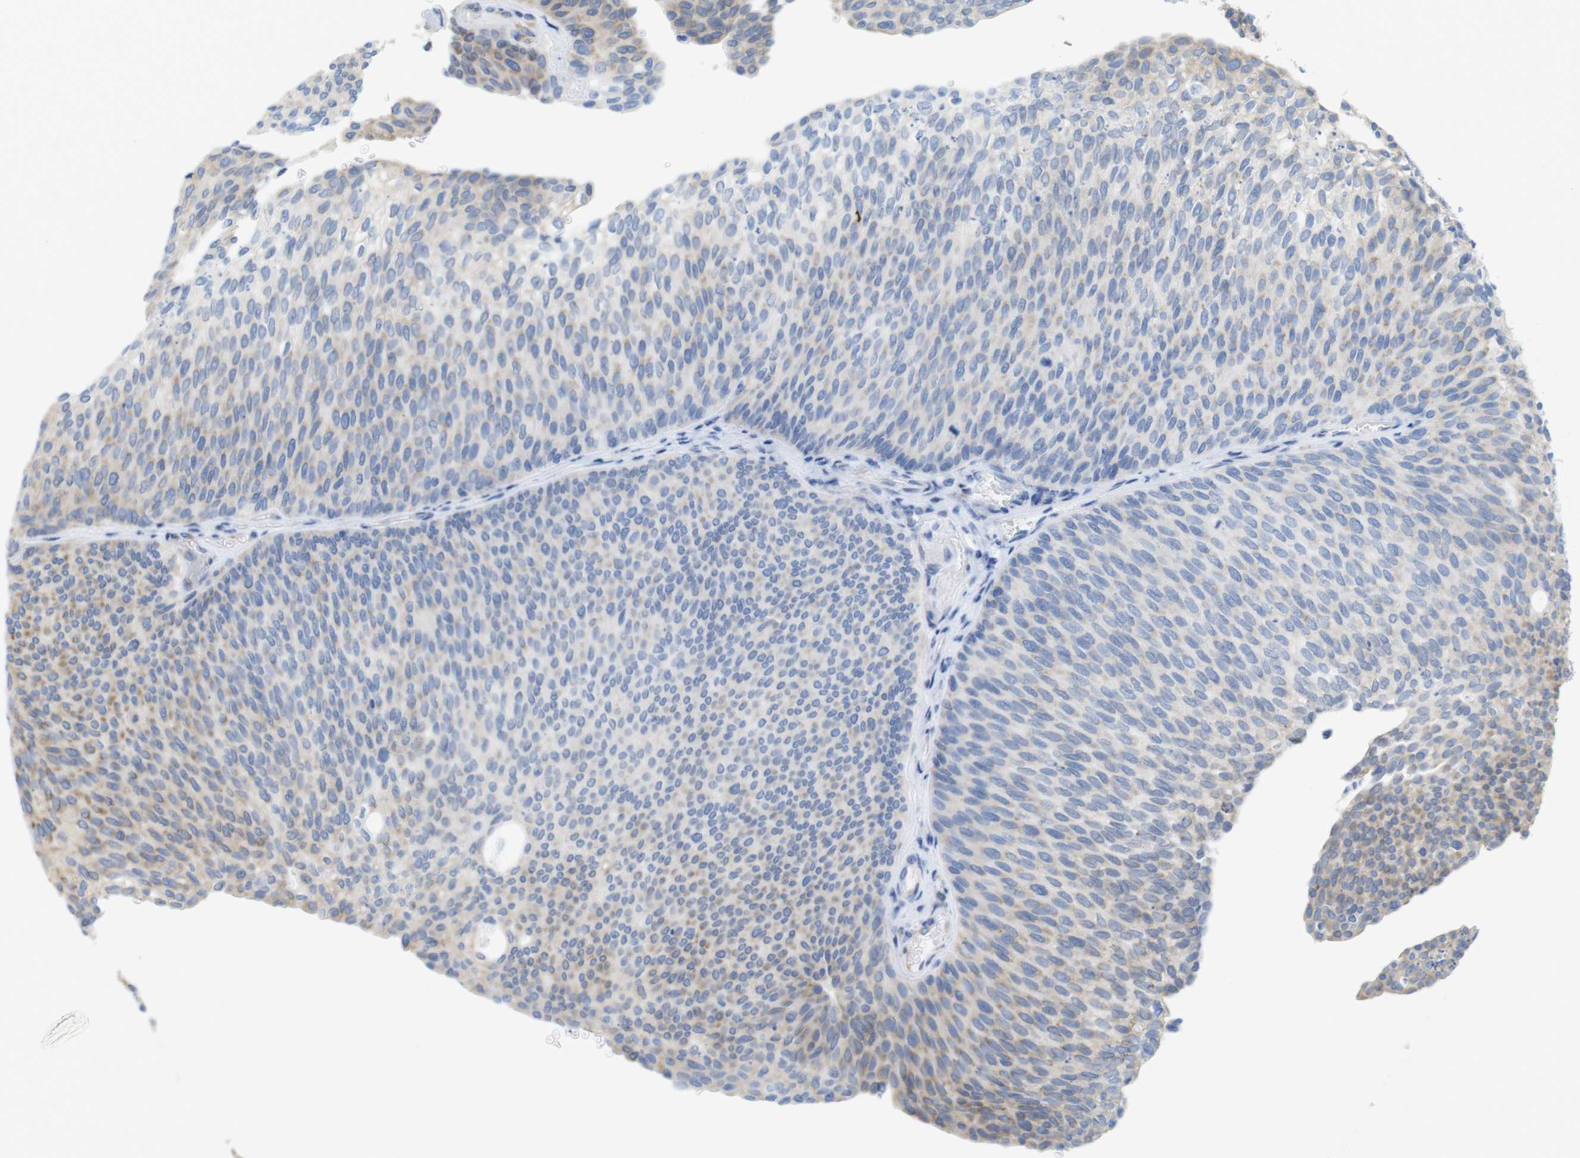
{"staining": {"intensity": "moderate", "quantity": "25%-75%", "location": "cytoplasmic/membranous"}, "tissue": "urothelial cancer", "cell_type": "Tumor cells", "image_type": "cancer", "snomed": [{"axis": "morphology", "description": "Urothelial carcinoma, Low grade"}, {"axis": "topography", "description": "Urinary bladder"}], "caption": "About 25%-75% of tumor cells in urothelial carcinoma (low-grade) display moderate cytoplasmic/membranous protein staining as visualized by brown immunohistochemical staining.", "gene": "PCNX2", "patient": {"sex": "female", "age": 79}}